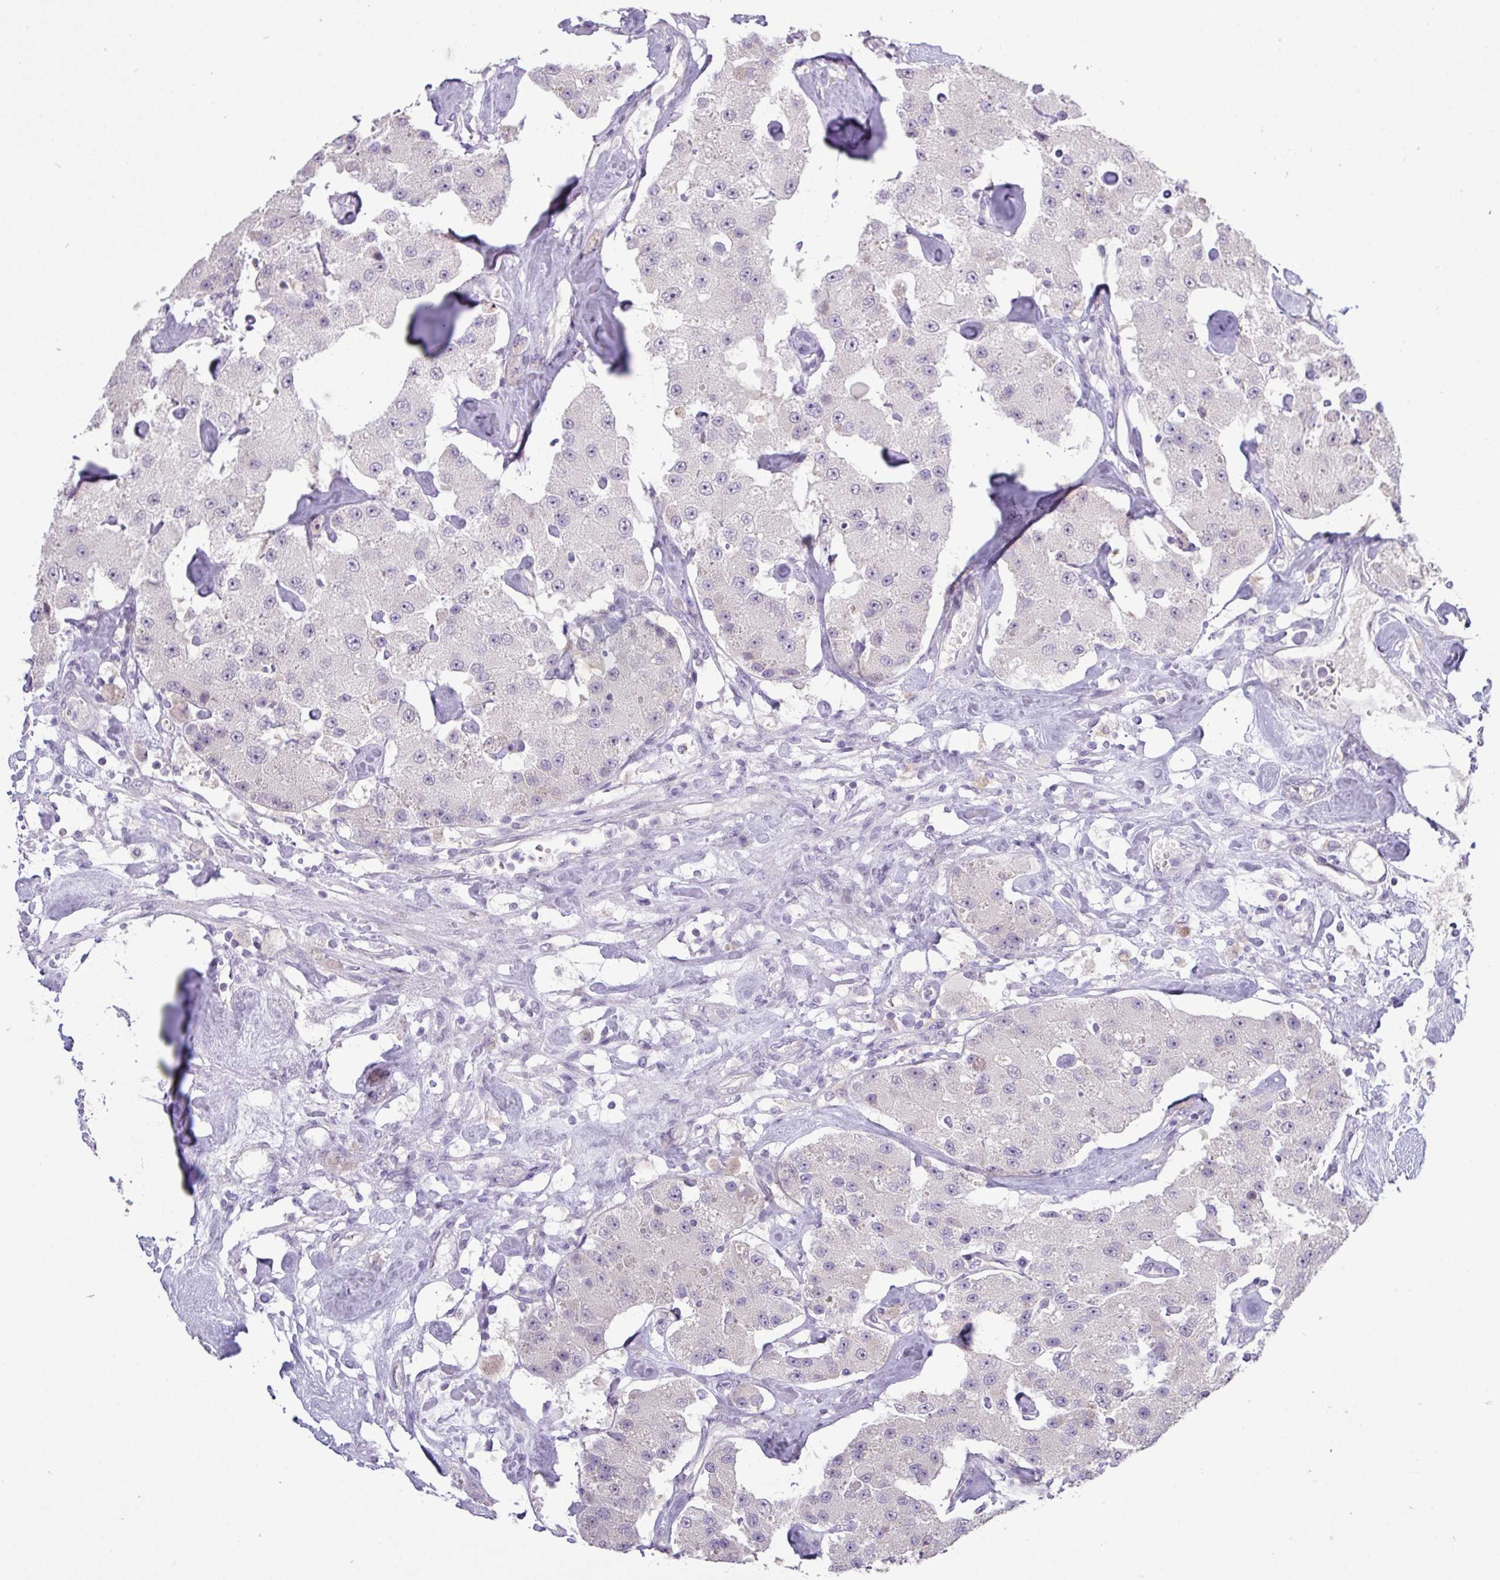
{"staining": {"intensity": "negative", "quantity": "none", "location": "none"}, "tissue": "carcinoid", "cell_type": "Tumor cells", "image_type": "cancer", "snomed": [{"axis": "morphology", "description": "Carcinoid, malignant, NOS"}, {"axis": "topography", "description": "Pancreas"}], "caption": "Protein analysis of carcinoid (malignant) exhibits no significant expression in tumor cells.", "gene": "RIPPLY1", "patient": {"sex": "male", "age": 41}}